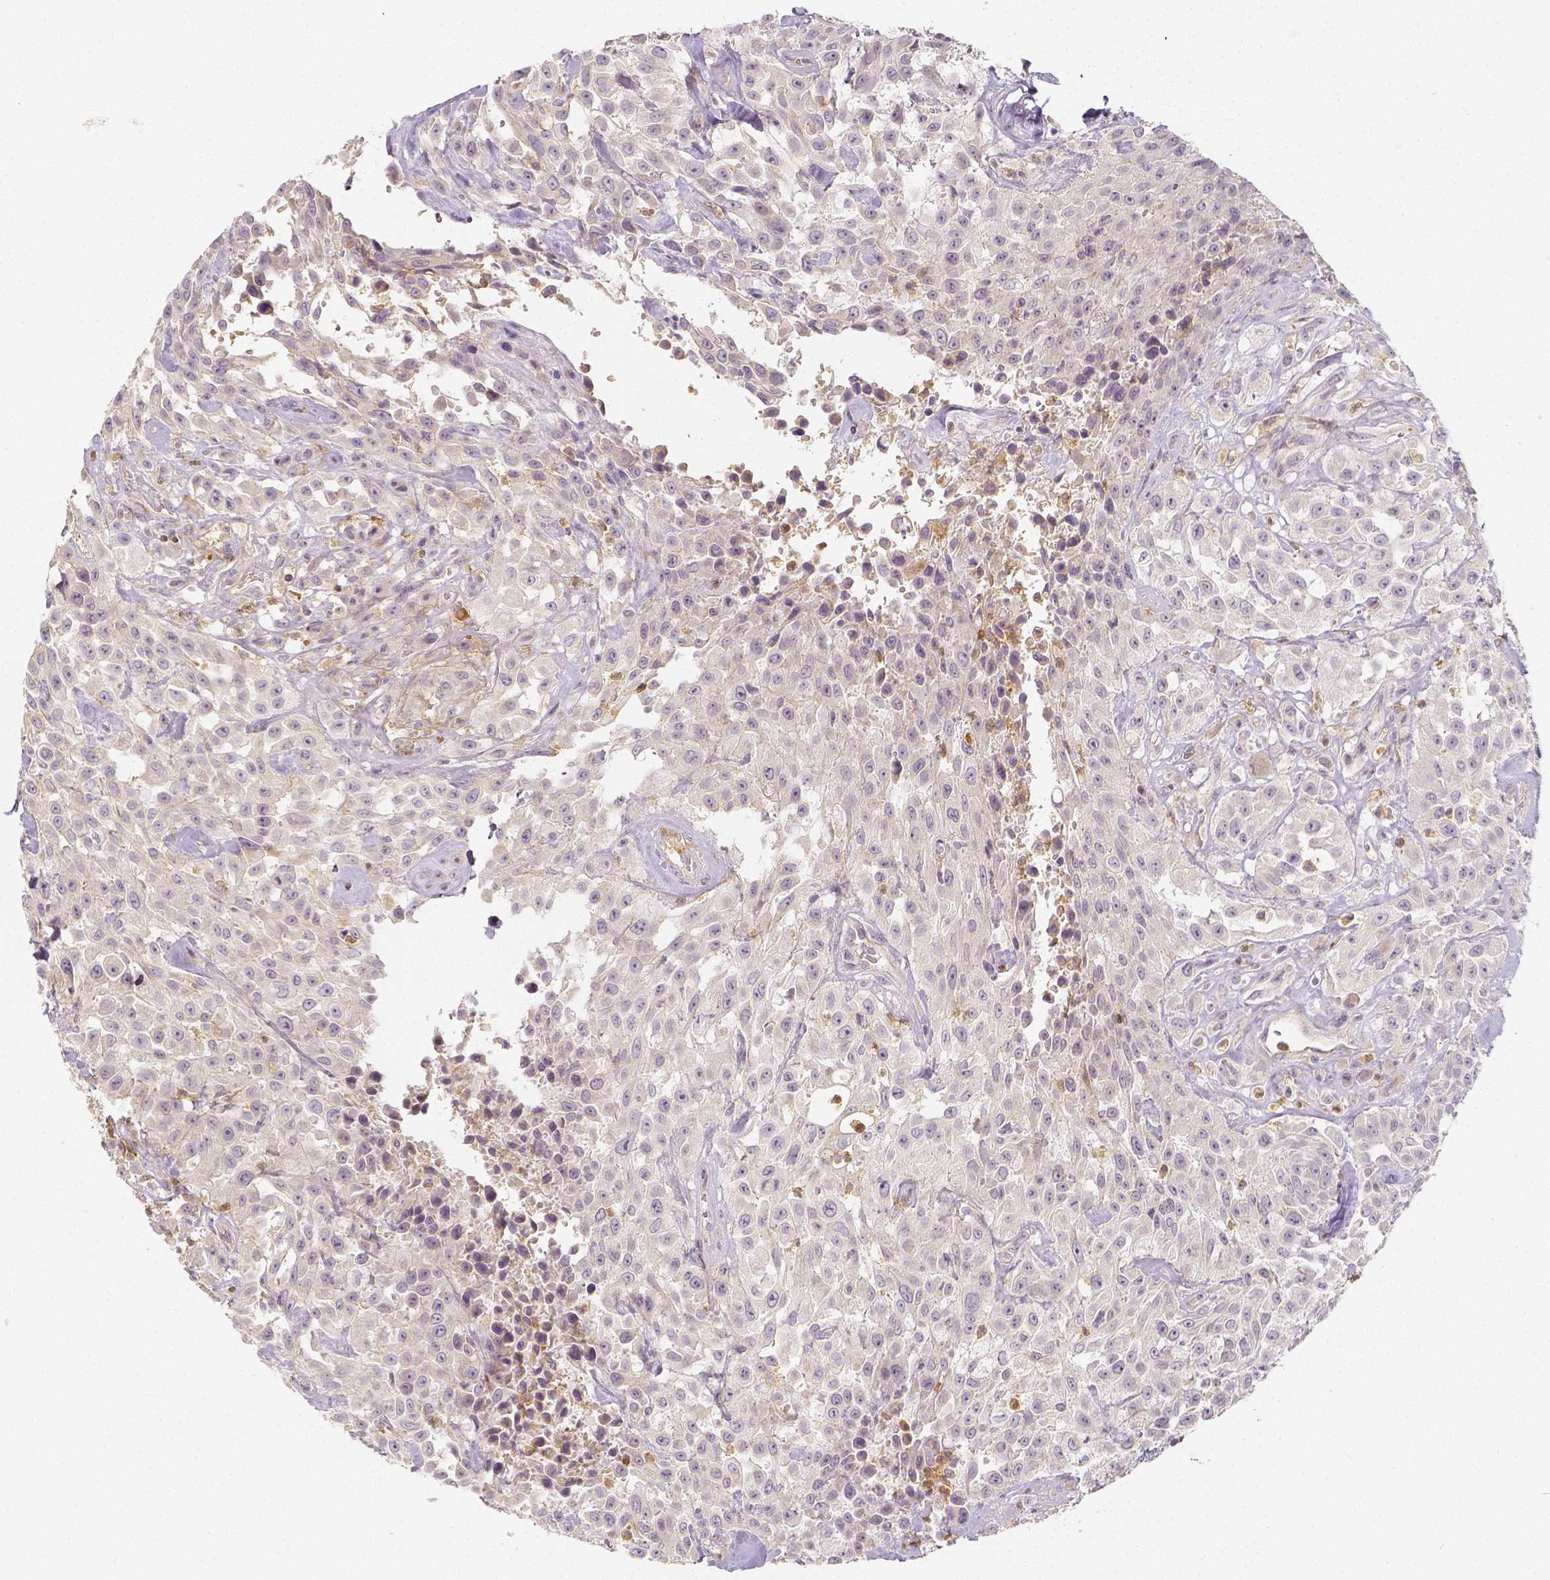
{"staining": {"intensity": "negative", "quantity": "none", "location": "none"}, "tissue": "urothelial cancer", "cell_type": "Tumor cells", "image_type": "cancer", "snomed": [{"axis": "morphology", "description": "Urothelial carcinoma, High grade"}, {"axis": "topography", "description": "Urinary bladder"}], "caption": "Tumor cells show no significant protein staining in urothelial carcinoma (high-grade).", "gene": "PTPRJ", "patient": {"sex": "male", "age": 79}}